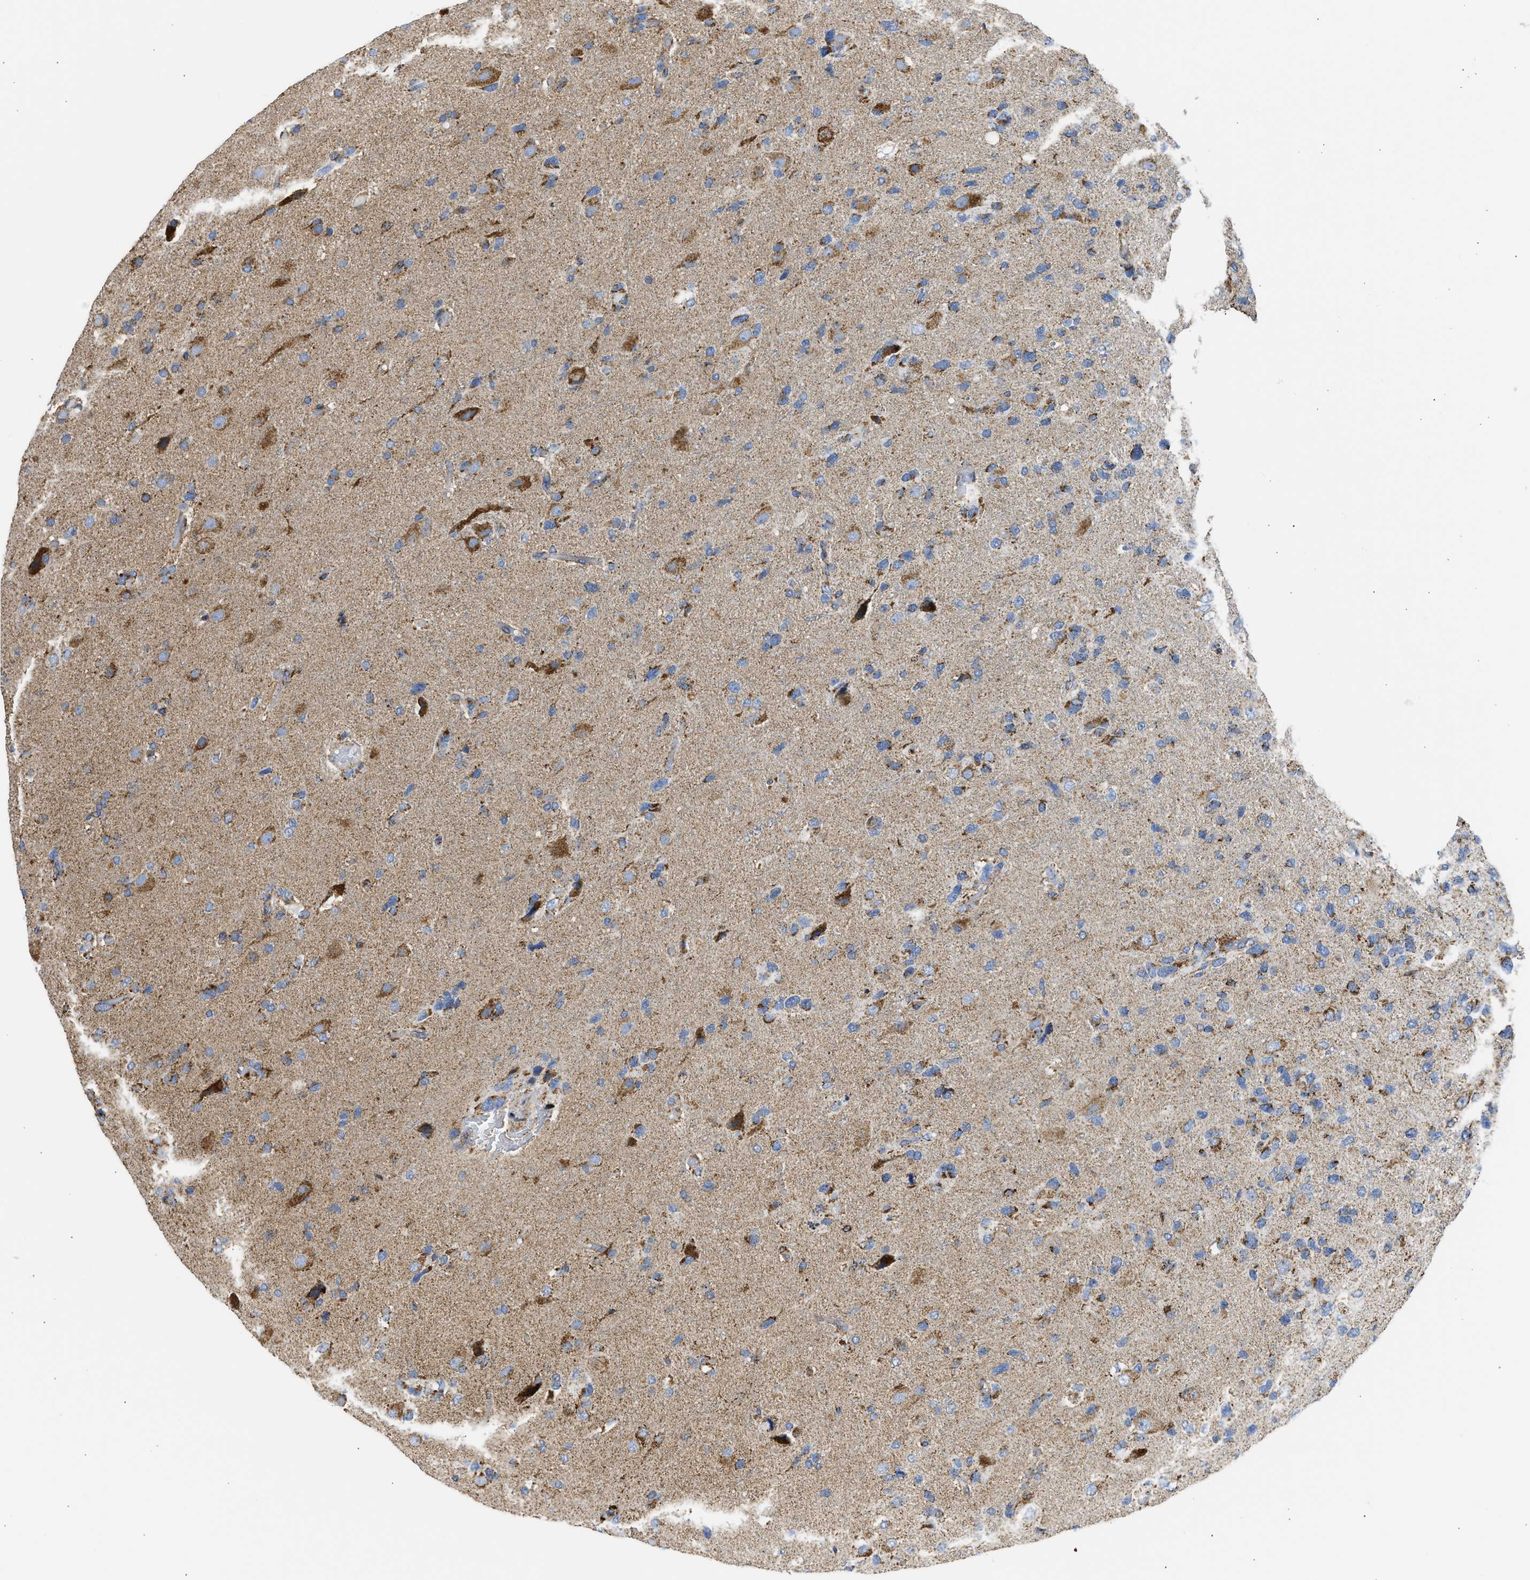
{"staining": {"intensity": "moderate", "quantity": "25%-75%", "location": "cytoplasmic/membranous"}, "tissue": "glioma", "cell_type": "Tumor cells", "image_type": "cancer", "snomed": [{"axis": "morphology", "description": "Glioma, malignant, High grade"}, {"axis": "topography", "description": "Brain"}], "caption": "DAB immunohistochemical staining of glioma demonstrates moderate cytoplasmic/membranous protein positivity in about 25%-75% of tumor cells. Using DAB (brown) and hematoxylin (blue) stains, captured at high magnification using brightfield microscopy.", "gene": "CYCS", "patient": {"sex": "female", "age": 58}}